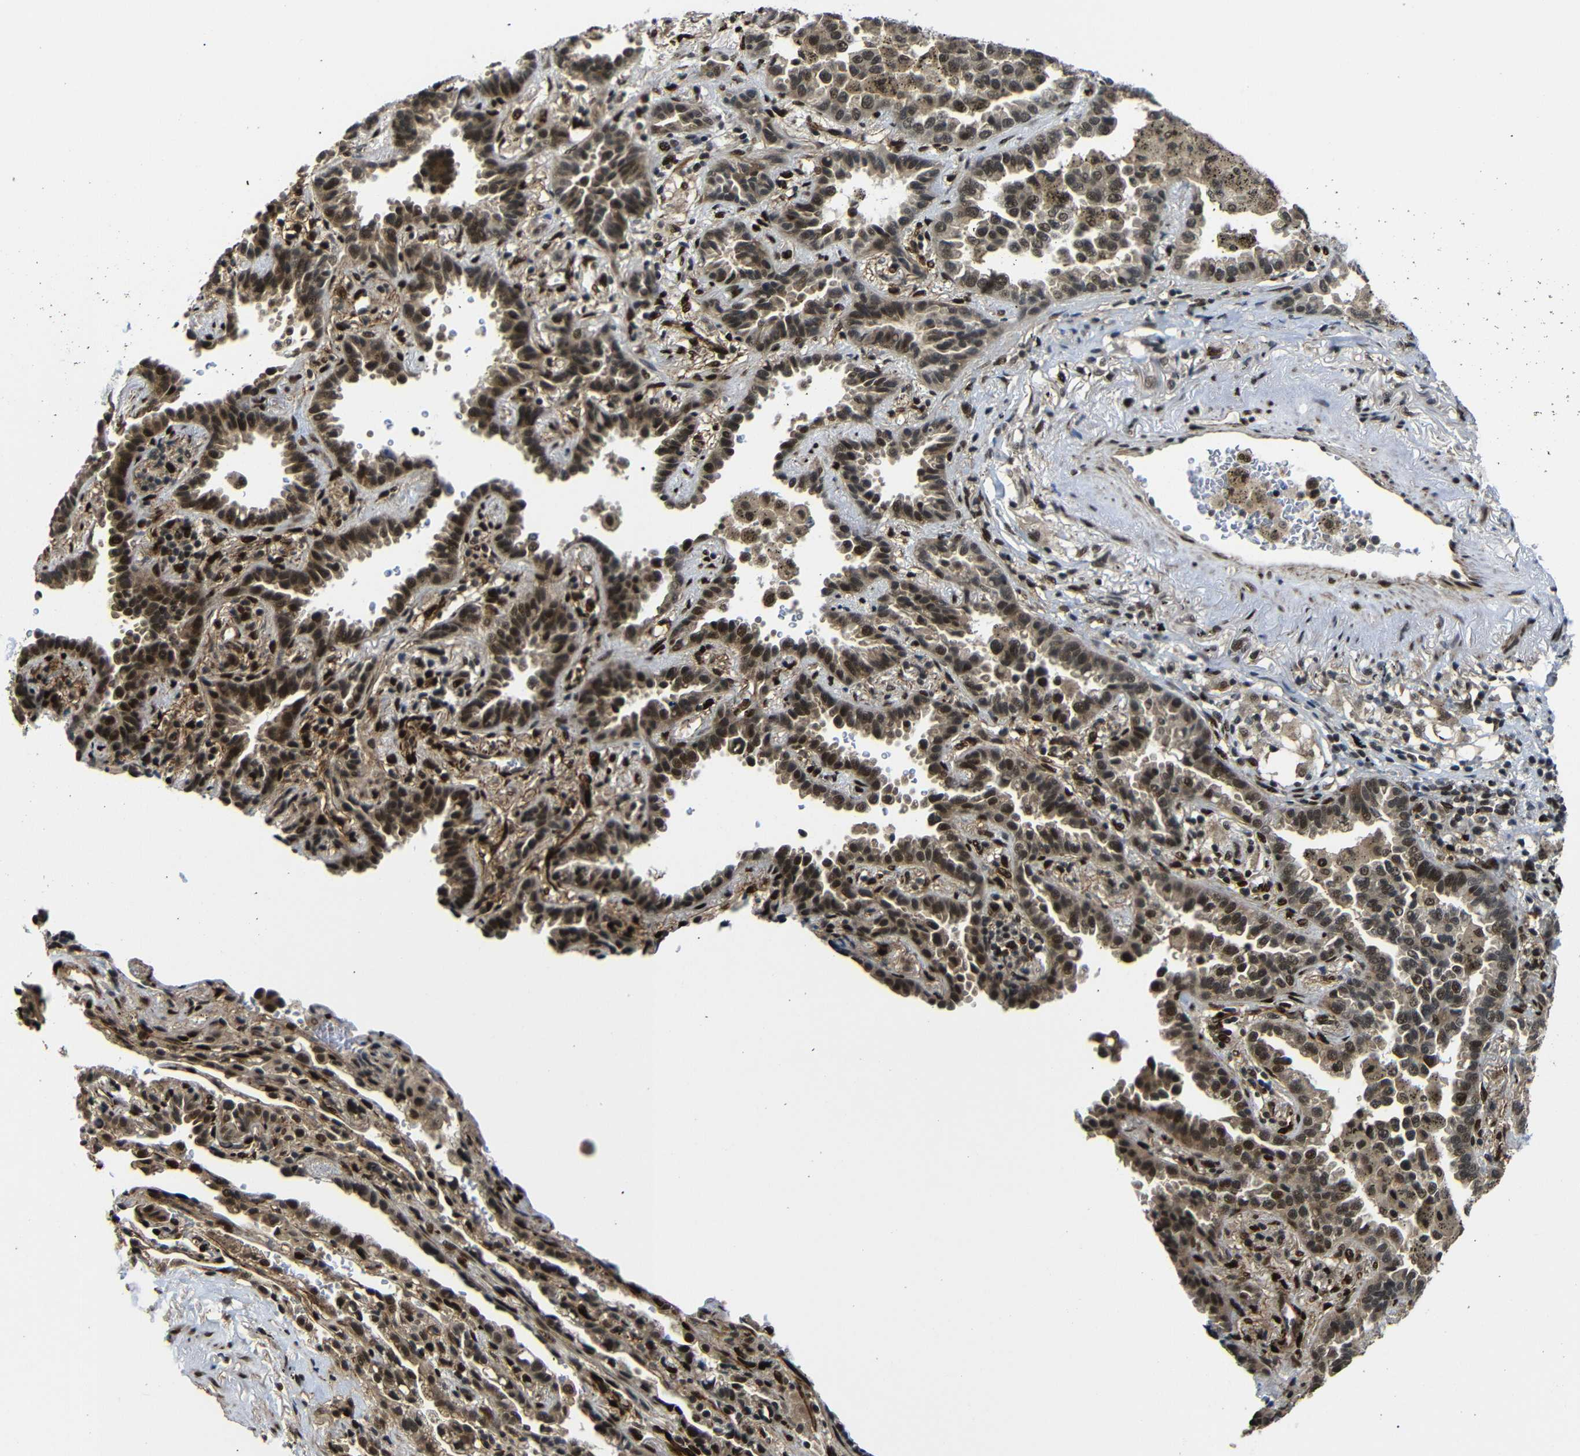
{"staining": {"intensity": "strong", "quantity": ">75%", "location": "cytoplasmic/membranous,nuclear"}, "tissue": "lung cancer", "cell_type": "Tumor cells", "image_type": "cancer", "snomed": [{"axis": "morphology", "description": "Normal tissue, NOS"}, {"axis": "morphology", "description": "Adenocarcinoma, NOS"}, {"axis": "topography", "description": "Lung"}], "caption": "The micrograph exhibits staining of lung adenocarcinoma, revealing strong cytoplasmic/membranous and nuclear protein positivity (brown color) within tumor cells.", "gene": "TBX2", "patient": {"sex": "male", "age": 59}}